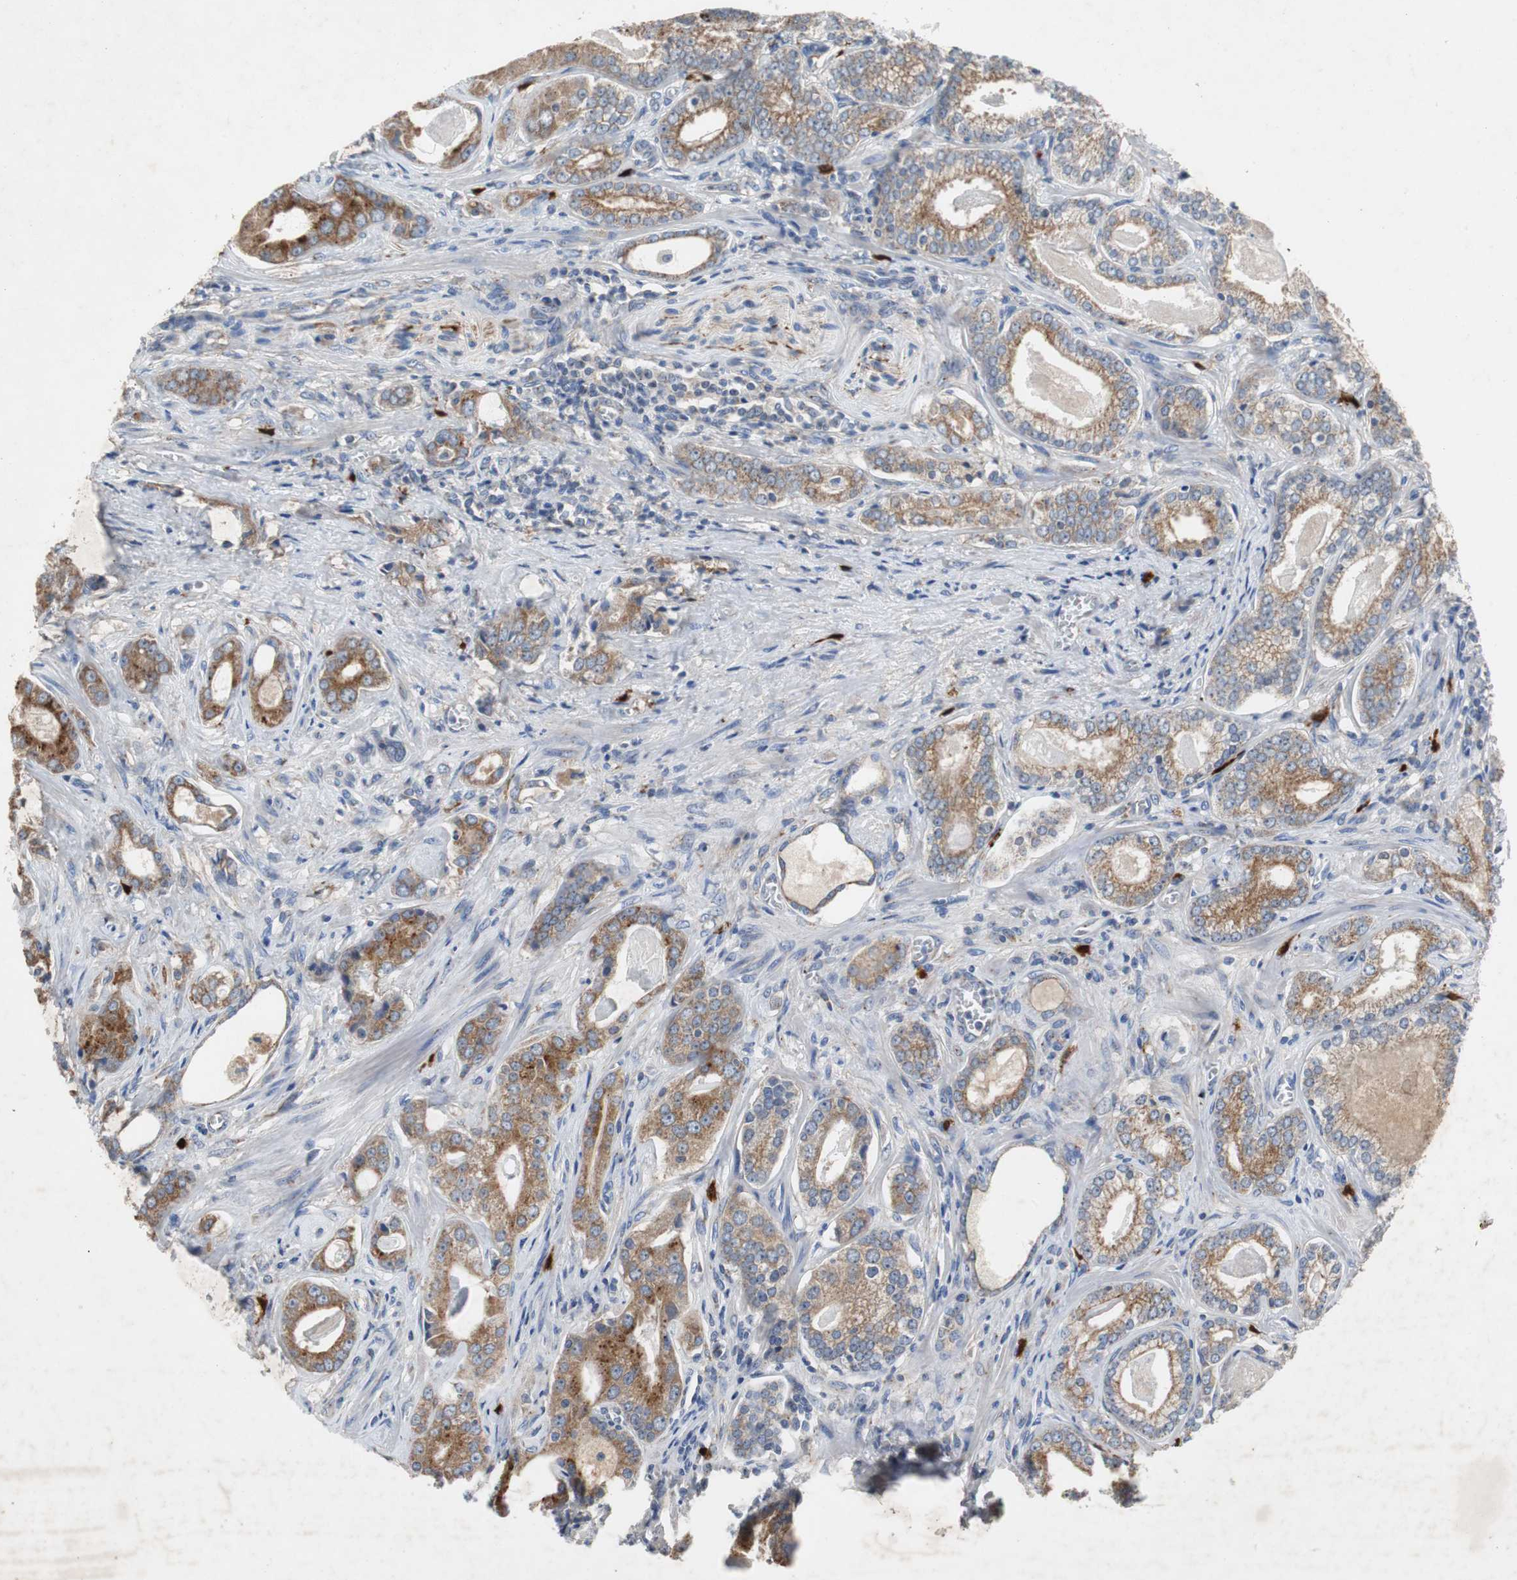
{"staining": {"intensity": "moderate", "quantity": ">75%", "location": "cytoplasmic/membranous"}, "tissue": "prostate cancer", "cell_type": "Tumor cells", "image_type": "cancer", "snomed": [{"axis": "morphology", "description": "Adenocarcinoma, Low grade"}, {"axis": "topography", "description": "Prostate"}], "caption": "About >75% of tumor cells in prostate adenocarcinoma (low-grade) reveal moderate cytoplasmic/membranous protein staining as visualized by brown immunohistochemical staining.", "gene": "CALB2", "patient": {"sex": "male", "age": 59}}